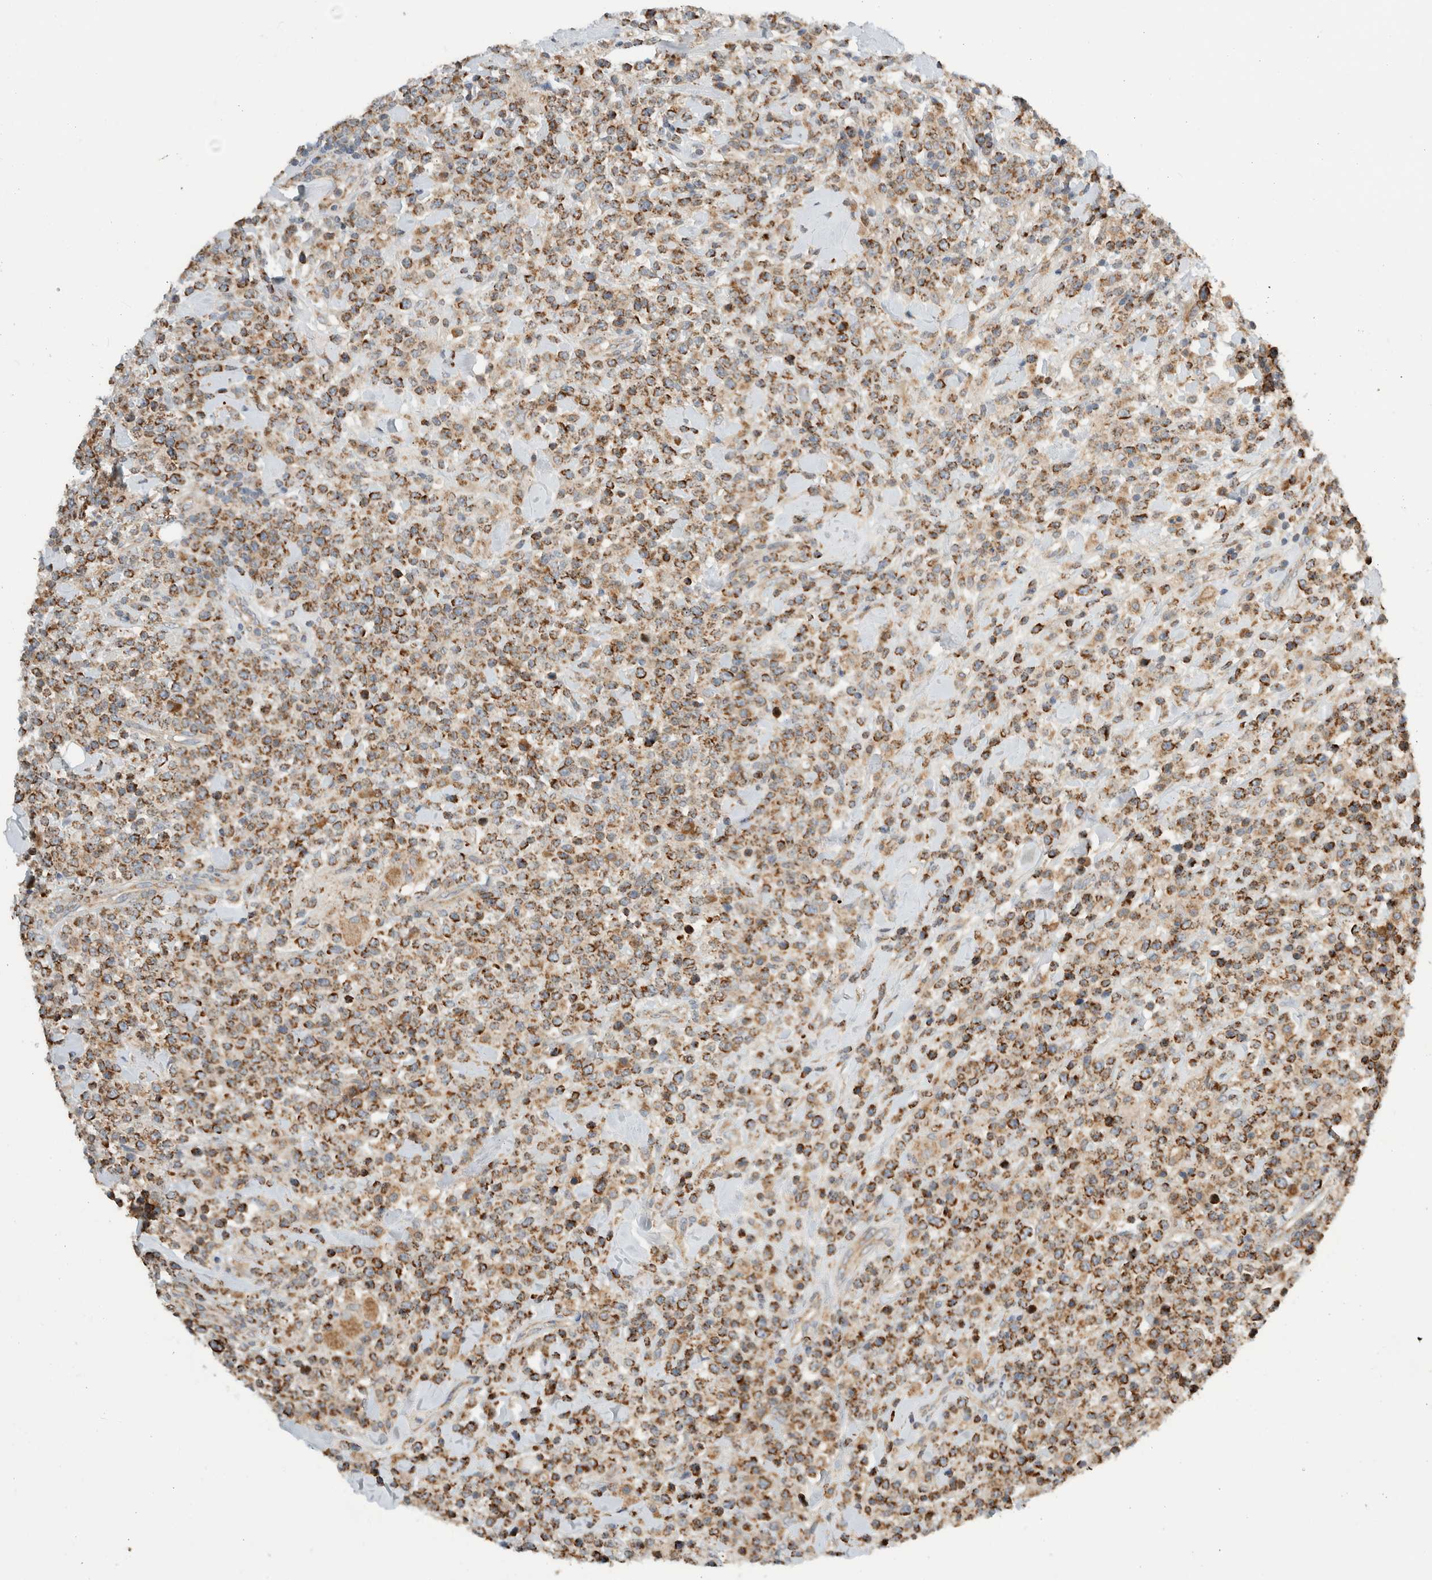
{"staining": {"intensity": "moderate", "quantity": ">75%", "location": "cytoplasmic/membranous"}, "tissue": "lymphoma", "cell_type": "Tumor cells", "image_type": "cancer", "snomed": [{"axis": "morphology", "description": "Malignant lymphoma, non-Hodgkin's type, High grade"}, {"axis": "topography", "description": "Colon"}], "caption": "This image displays immunohistochemistry (IHC) staining of human malignant lymphoma, non-Hodgkin's type (high-grade), with medium moderate cytoplasmic/membranous positivity in about >75% of tumor cells.", "gene": "AMPD1", "patient": {"sex": "female", "age": 53}}